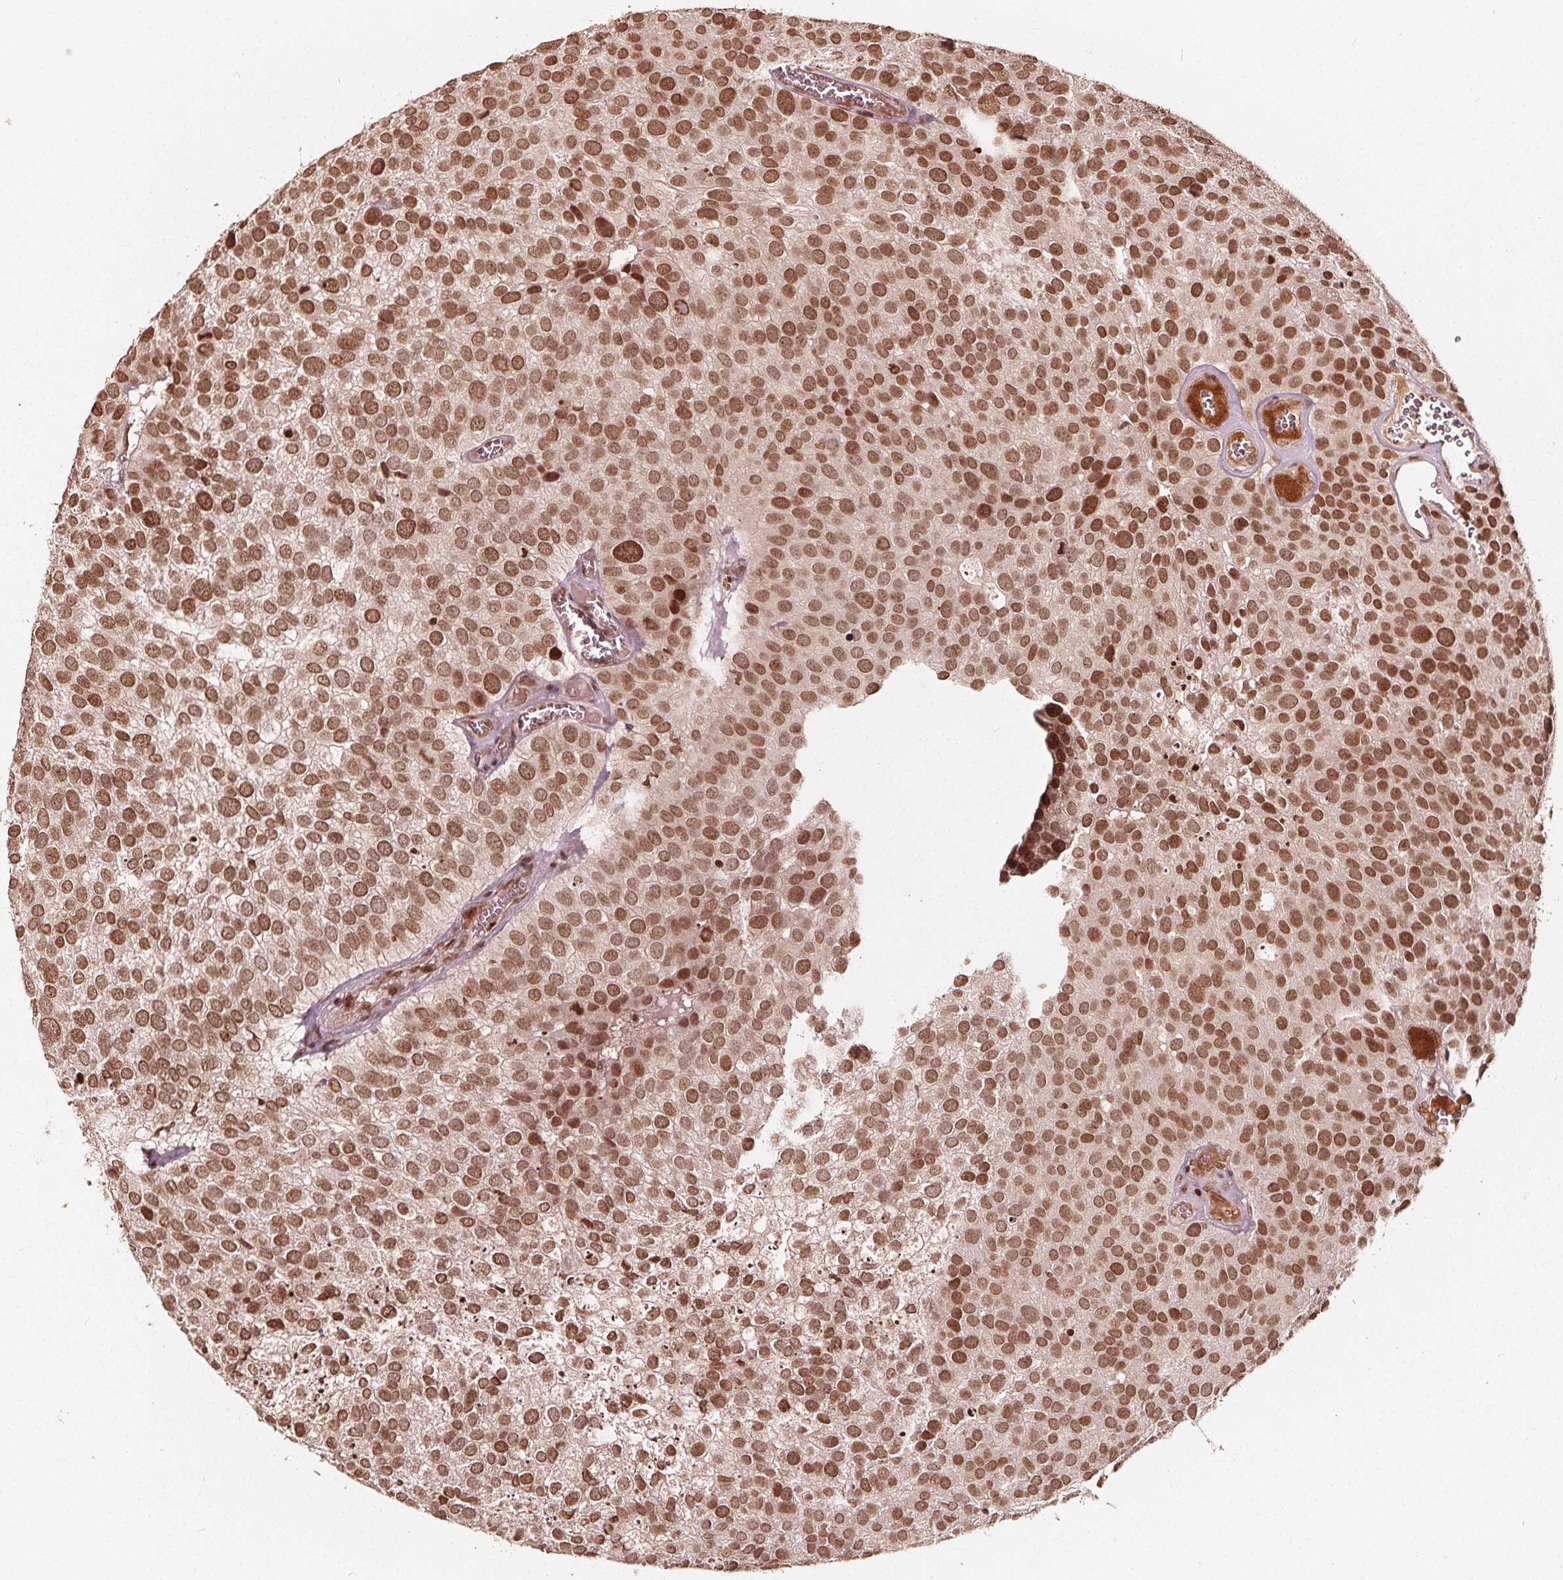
{"staining": {"intensity": "moderate", "quantity": ">75%", "location": "nuclear"}, "tissue": "urothelial cancer", "cell_type": "Tumor cells", "image_type": "cancer", "snomed": [{"axis": "morphology", "description": "Urothelial carcinoma, Low grade"}, {"axis": "topography", "description": "Urinary bladder"}], "caption": "There is medium levels of moderate nuclear positivity in tumor cells of low-grade urothelial carcinoma, as demonstrated by immunohistochemical staining (brown color).", "gene": "H3C14", "patient": {"sex": "female", "age": 69}}